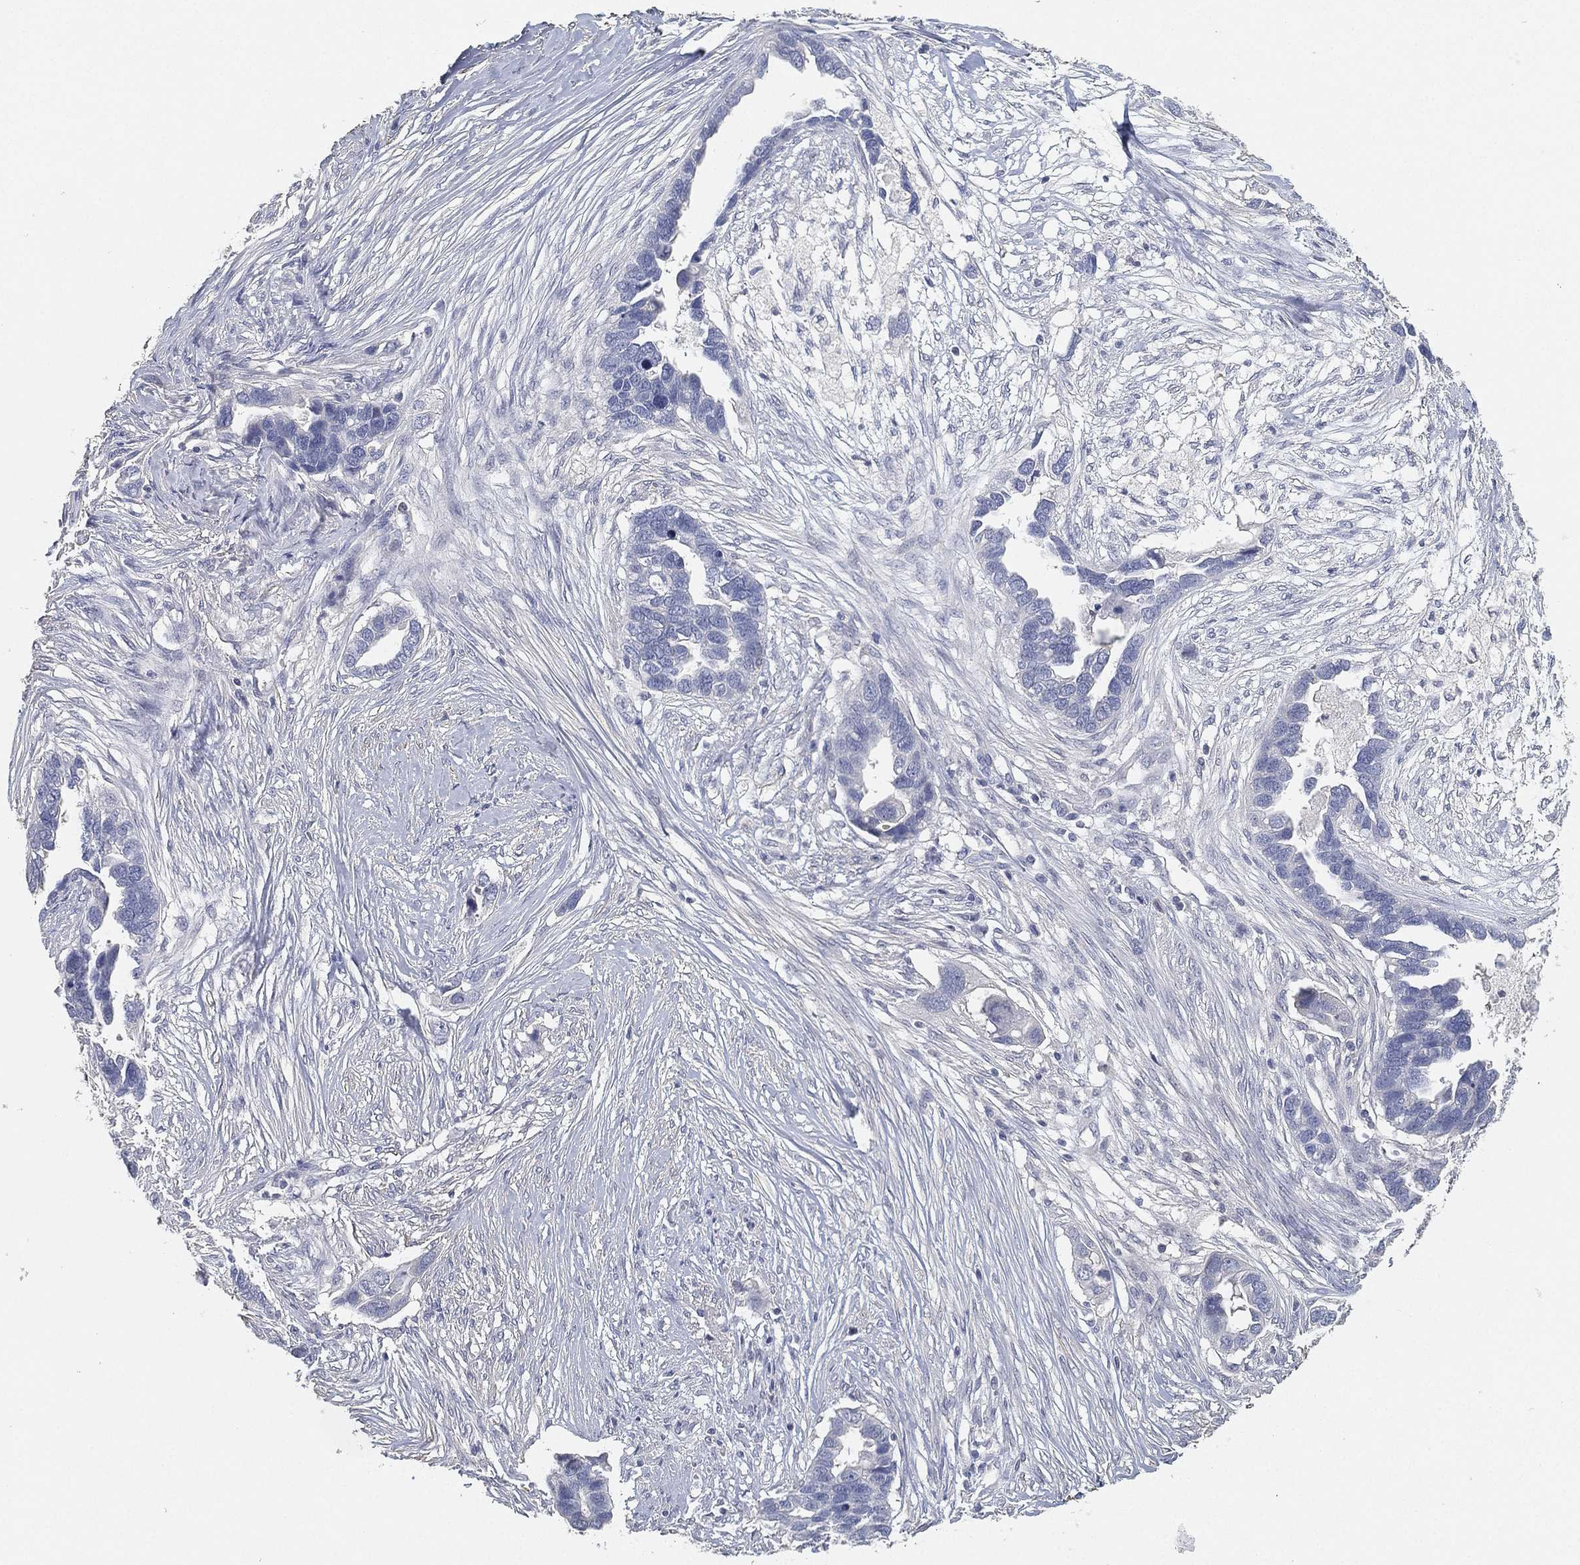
{"staining": {"intensity": "negative", "quantity": "none", "location": "none"}, "tissue": "ovarian cancer", "cell_type": "Tumor cells", "image_type": "cancer", "snomed": [{"axis": "morphology", "description": "Cystadenocarcinoma, serous, NOS"}, {"axis": "topography", "description": "Ovary"}], "caption": "This is a histopathology image of IHC staining of serous cystadenocarcinoma (ovarian), which shows no expression in tumor cells.", "gene": "GPR61", "patient": {"sex": "female", "age": 54}}